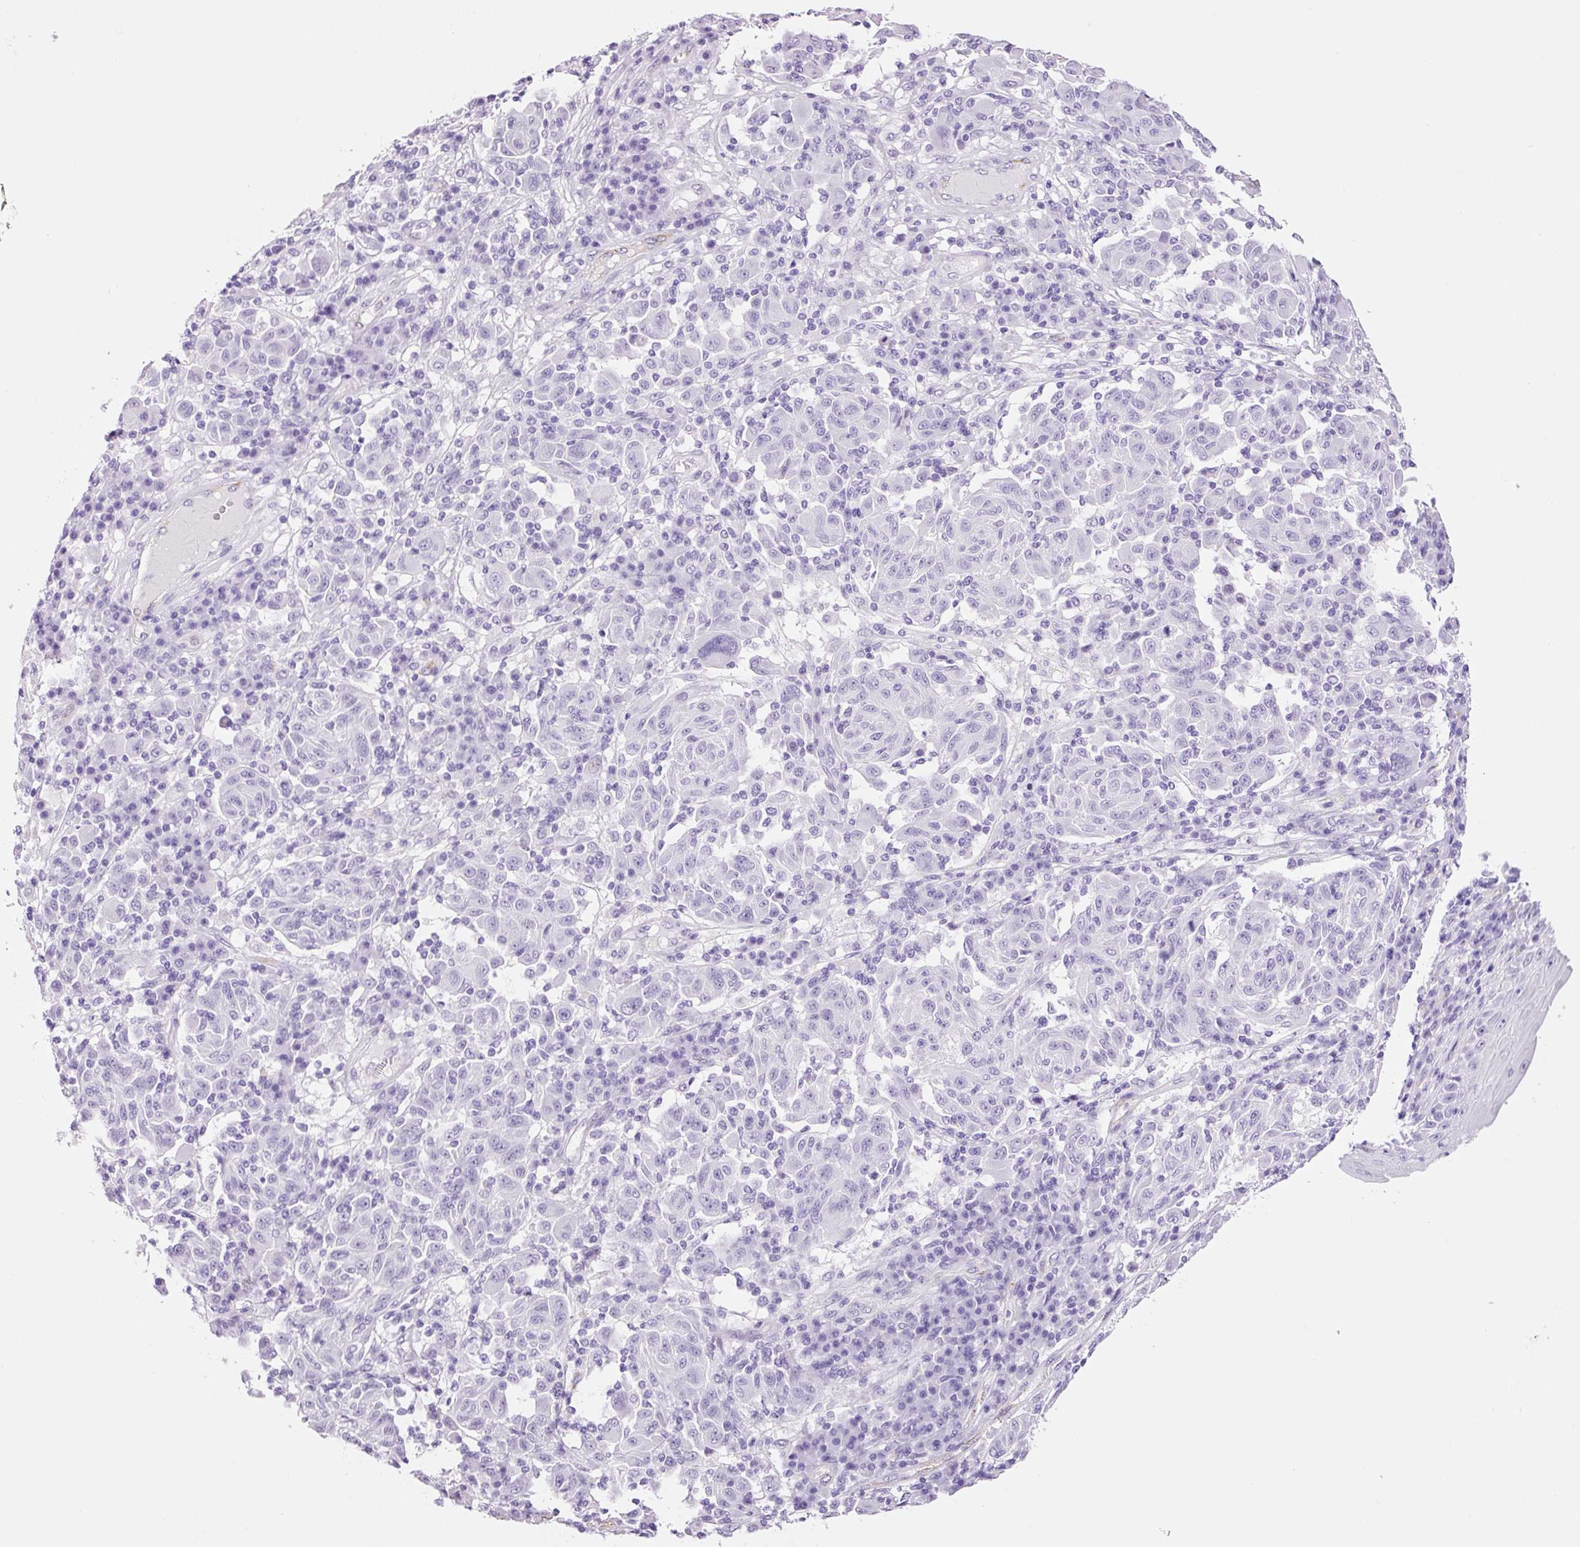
{"staining": {"intensity": "negative", "quantity": "none", "location": "none"}, "tissue": "melanoma", "cell_type": "Tumor cells", "image_type": "cancer", "snomed": [{"axis": "morphology", "description": "Malignant melanoma, NOS"}, {"axis": "topography", "description": "Skin"}], "caption": "Immunohistochemistry of human melanoma exhibits no staining in tumor cells. The staining is performed using DAB (3,3'-diaminobenzidine) brown chromogen with nuclei counter-stained in using hematoxylin.", "gene": "ADSS1", "patient": {"sex": "male", "age": 53}}